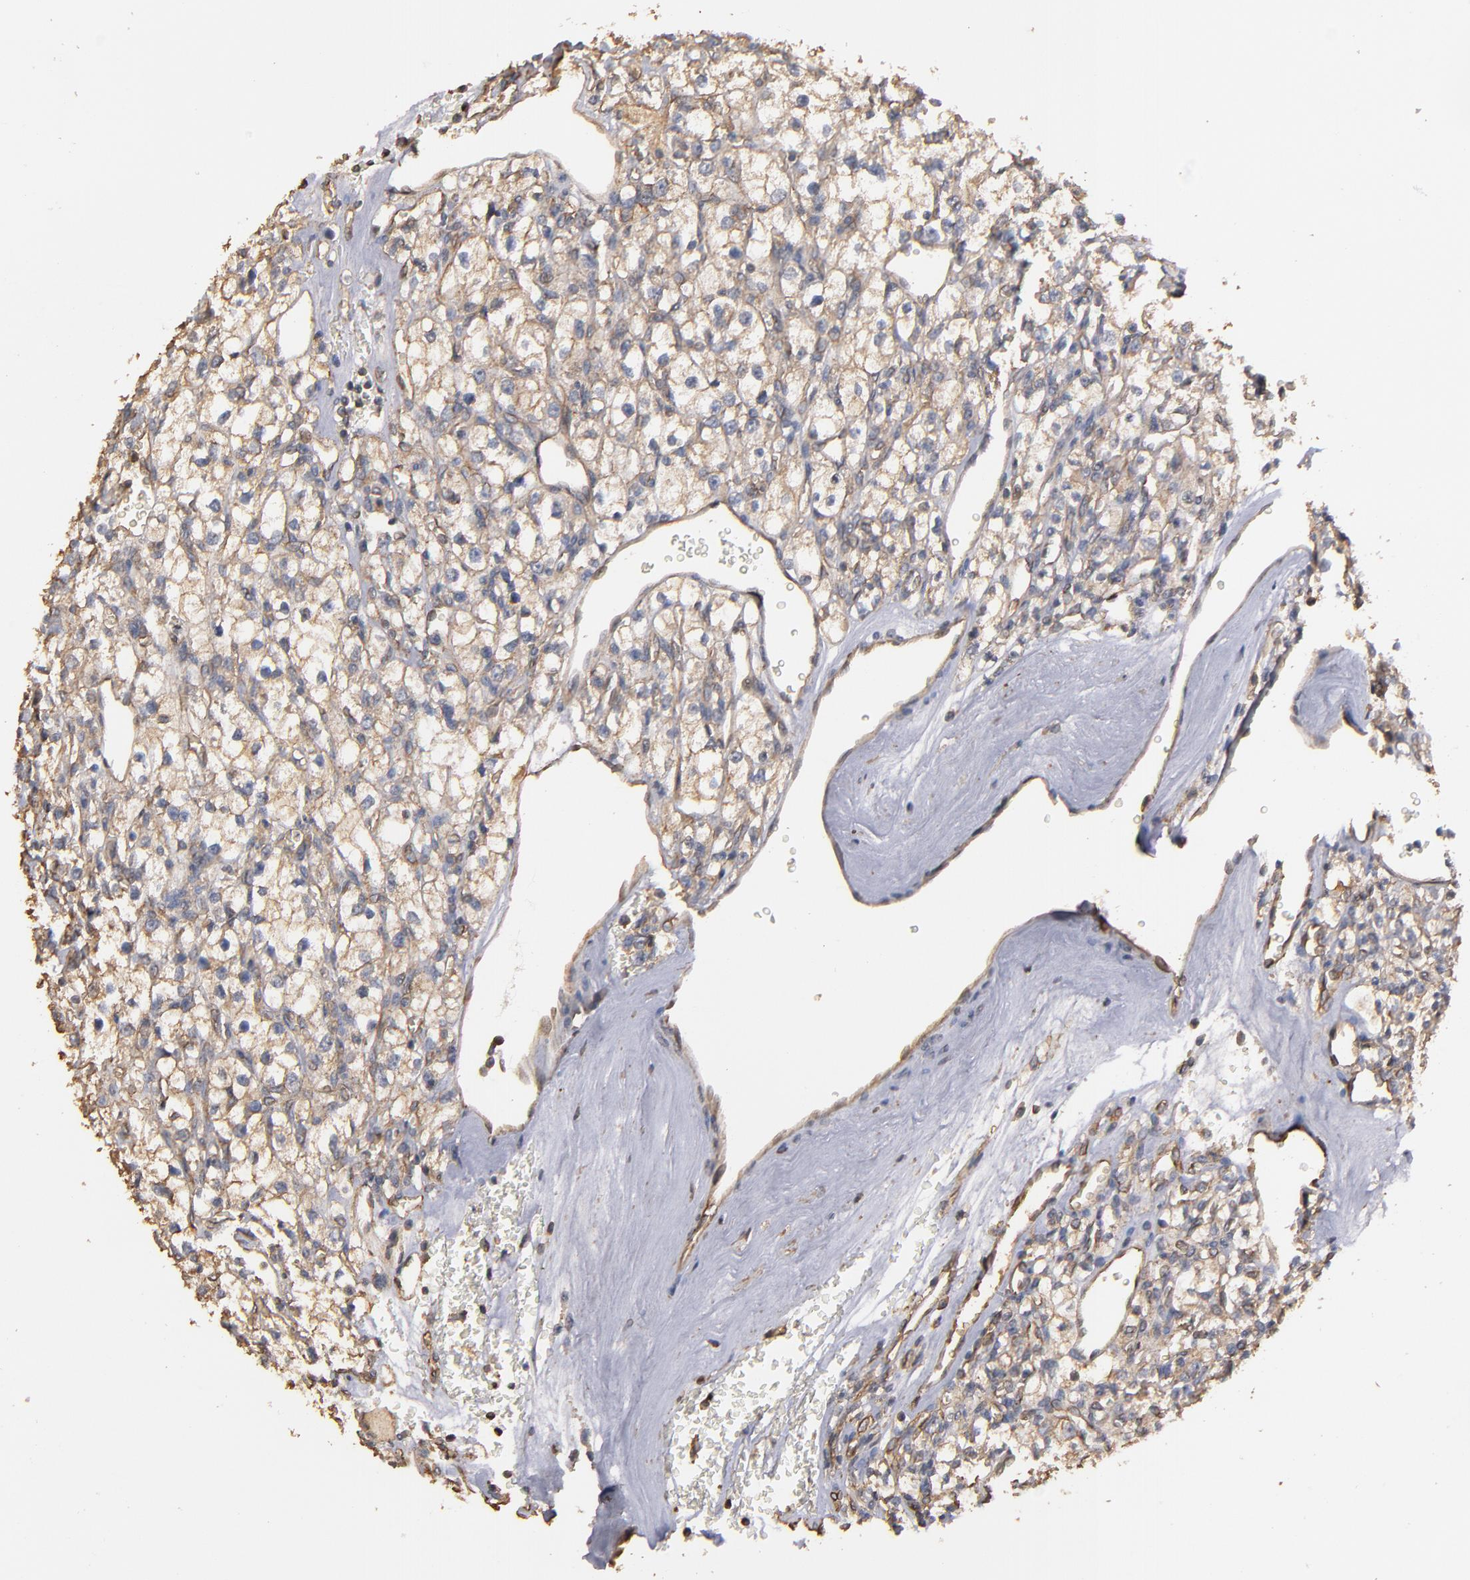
{"staining": {"intensity": "weak", "quantity": ">75%", "location": "cytoplasmic/membranous"}, "tissue": "renal cancer", "cell_type": "Tumor cells", "image_type": "cancer", "snomed": [{"axis": "morphology", "description": "Adenocarcinoma, NOS"}, {"axis": "topography", "description": "Kidney"}], "caption": "An immunohistochemistry (IHC) image of neoplastic tissue is shown. Protein staining in brown labels weak cytoplasmic/membranous positivity in renal cancer (adenocarcinoma) within tumor cells. (DAB (3,3'-diaminobenzidine) IHC with brightfield microscopy, high magnification).", "gene": "DMD", "patient": {"sex": "female", "age": 62}}